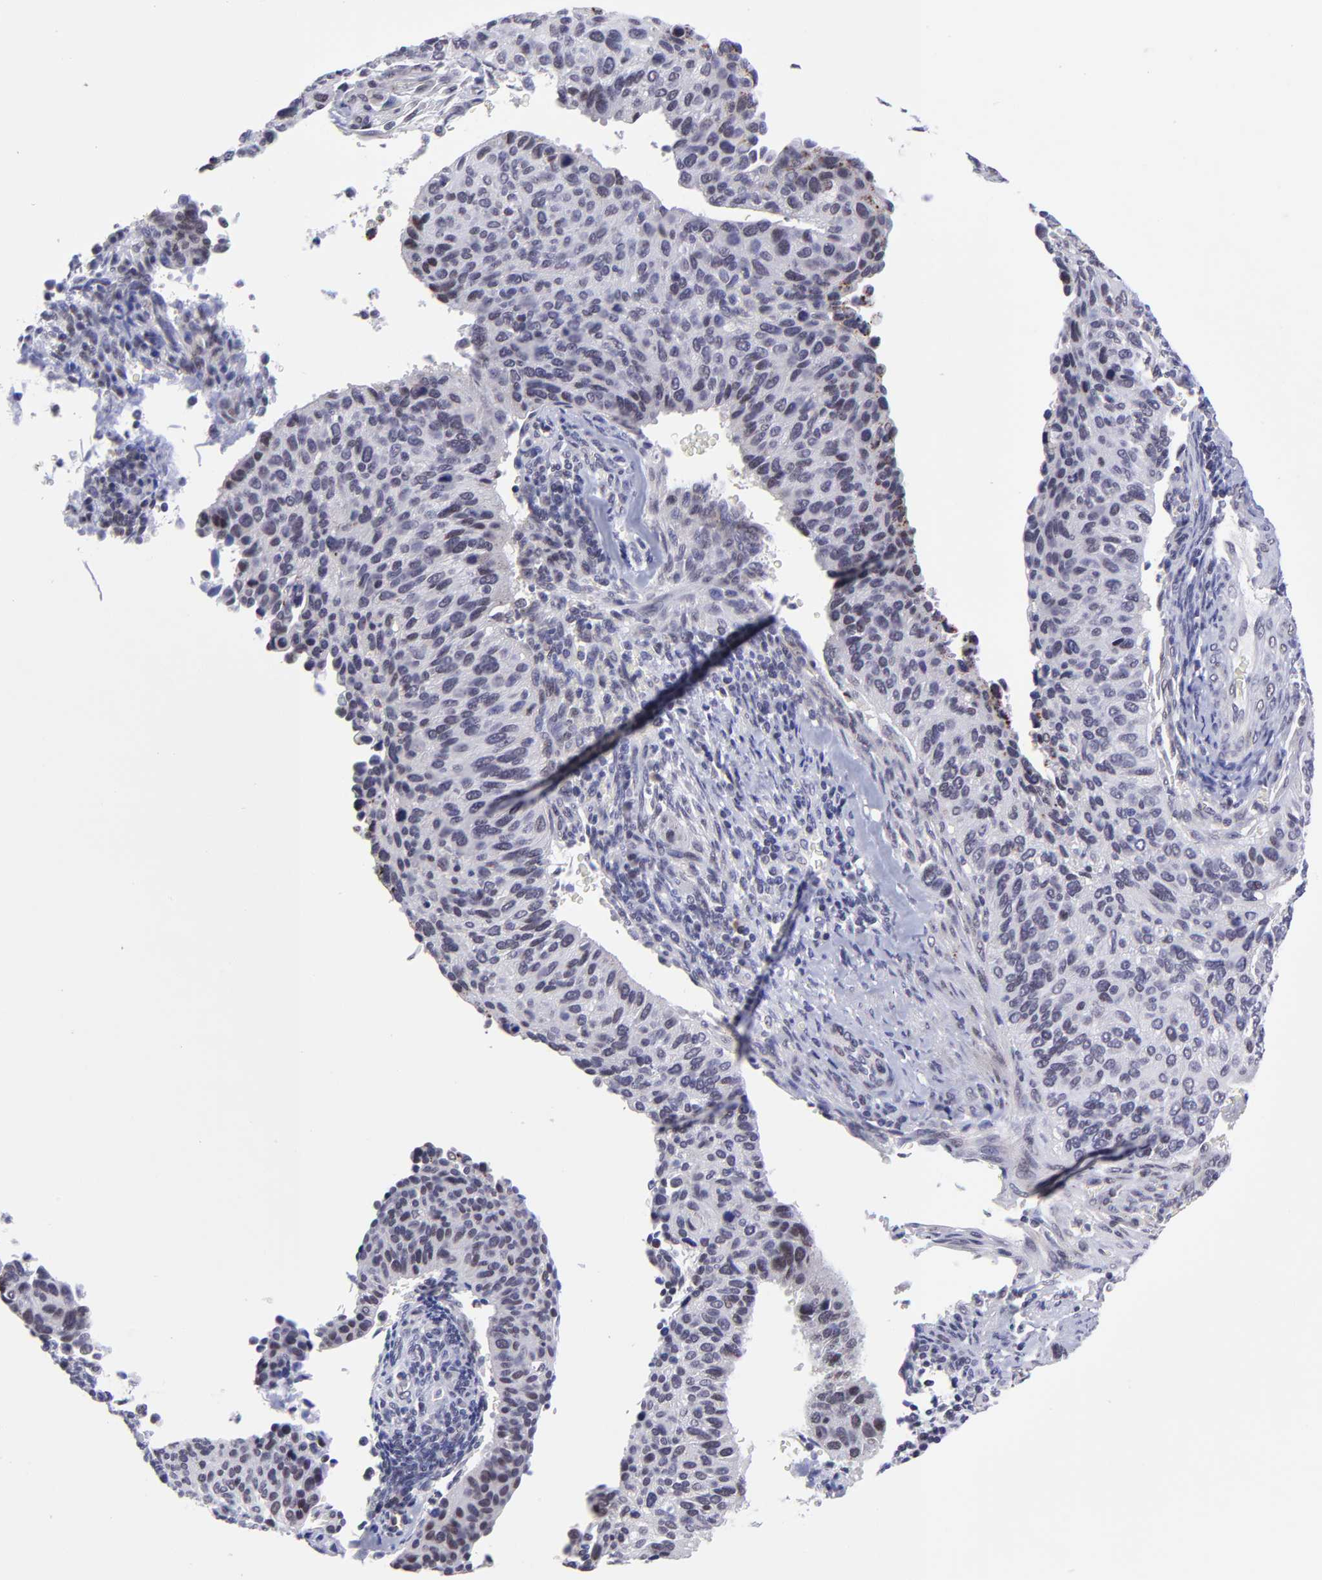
{"staining": {"intensity": "negative", "quantity": "none", "location": "none"}, "tissue": "cervical cancer", "cell_type": "Tumor cells", "image_type": "cancer", "snomed": [{"axis": "morphology", "description": "Adenocarcinoma, NOS"}, {"axis": "topography", "description": "Cervix"}], "caption": "Tumor cells are negative for protein expression in human cervical cancer. Nuclei are stained in blue.", "gene": "SOX6", "patient": {"sex": "female", "age": 29}}